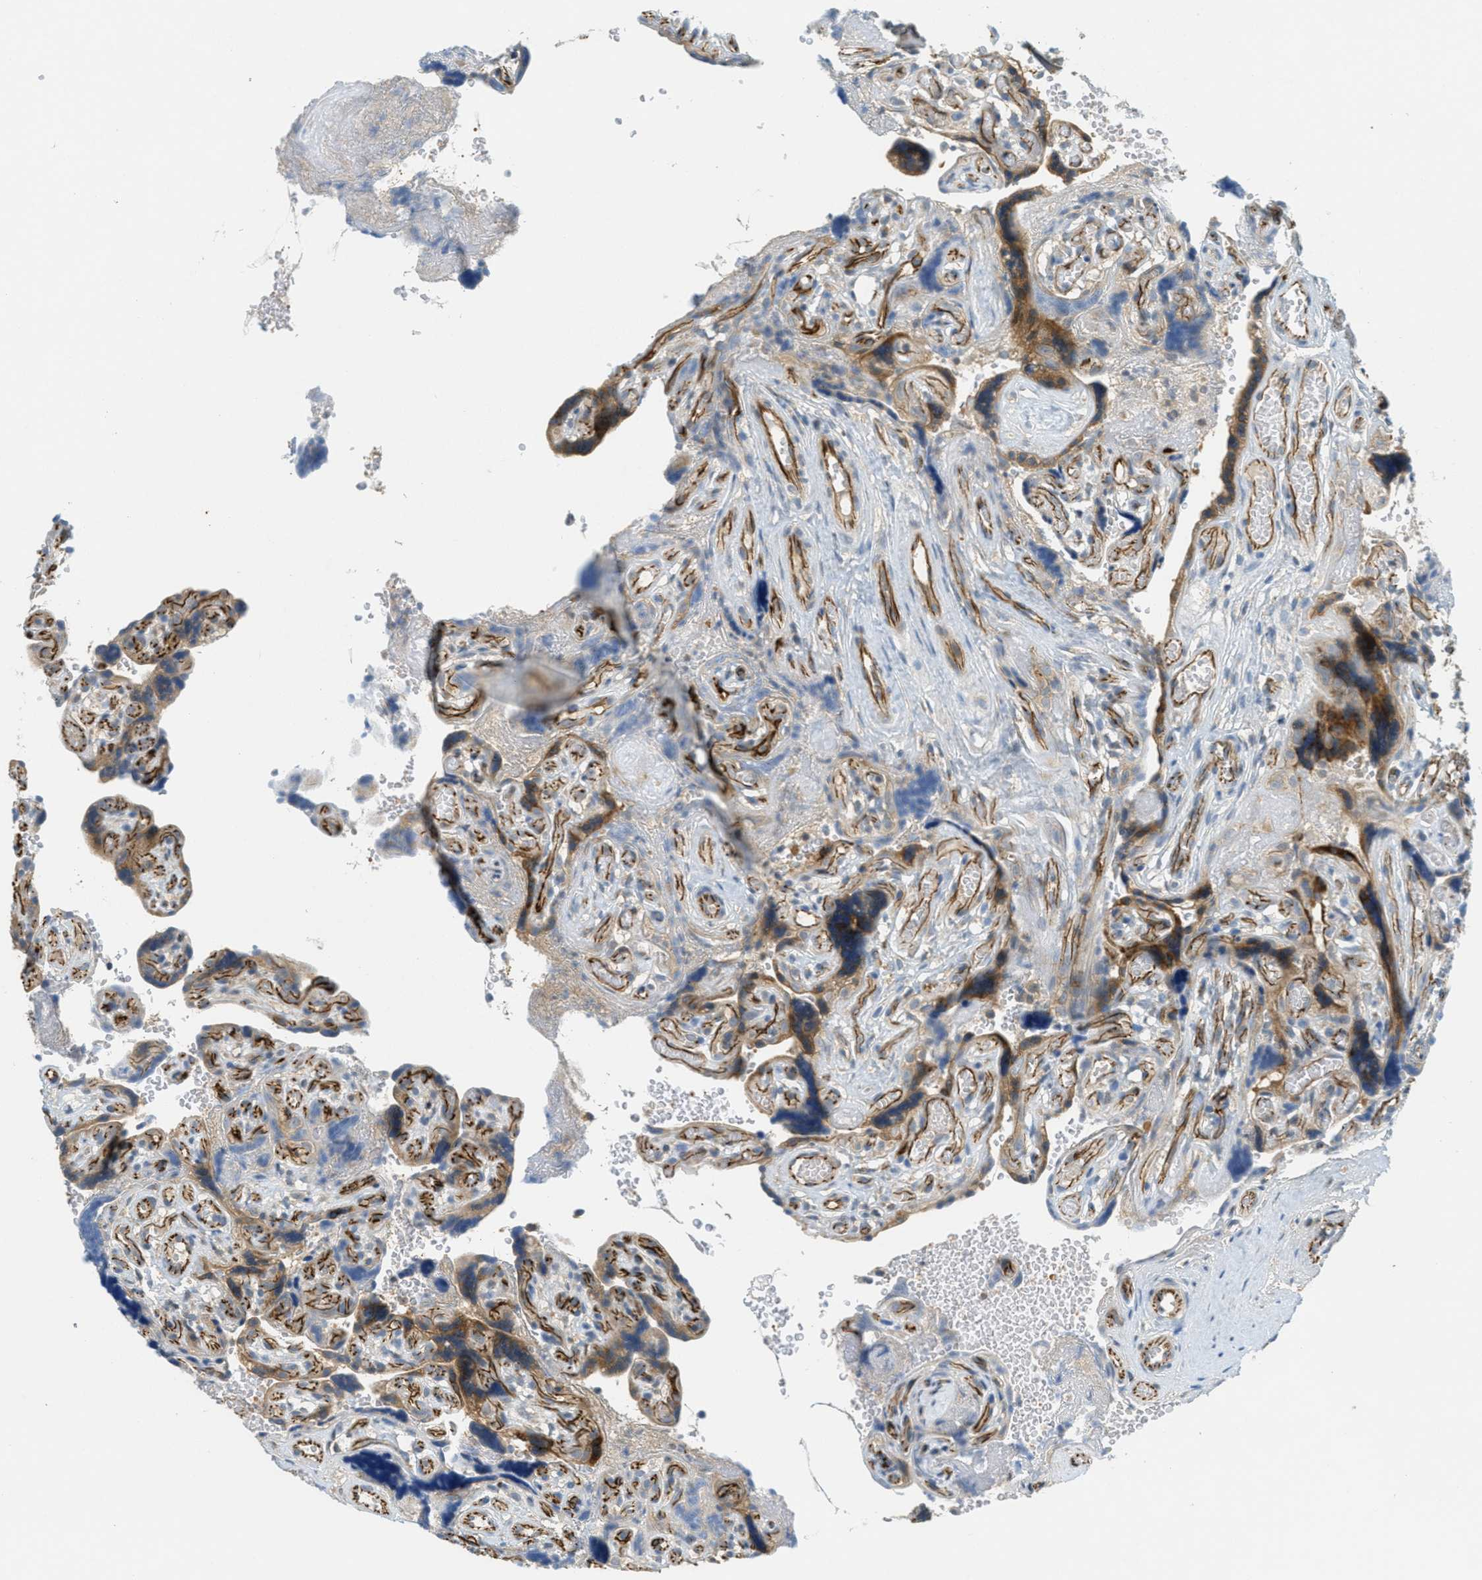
{"staining": {"intensity": "moderate", "quantity": ">75%", "location": "cytoplasmic/membranous"}, "tissue": "placenta", "cell_type": "Decidual cells", "image_type": "normal", "snomed": [{"axis": "morphology", "description": "Normal tissue, NOS"}, {"axis": "topography", "description": "Placenta"}], "caption": "Immunohistochemical staining of benign human placenta exhibits moderate cytoplasmic/membranous protein staining in about >75% of decidual cells.", "gene": "JCAD", "patient": {"sex": "female", "age": 30}}